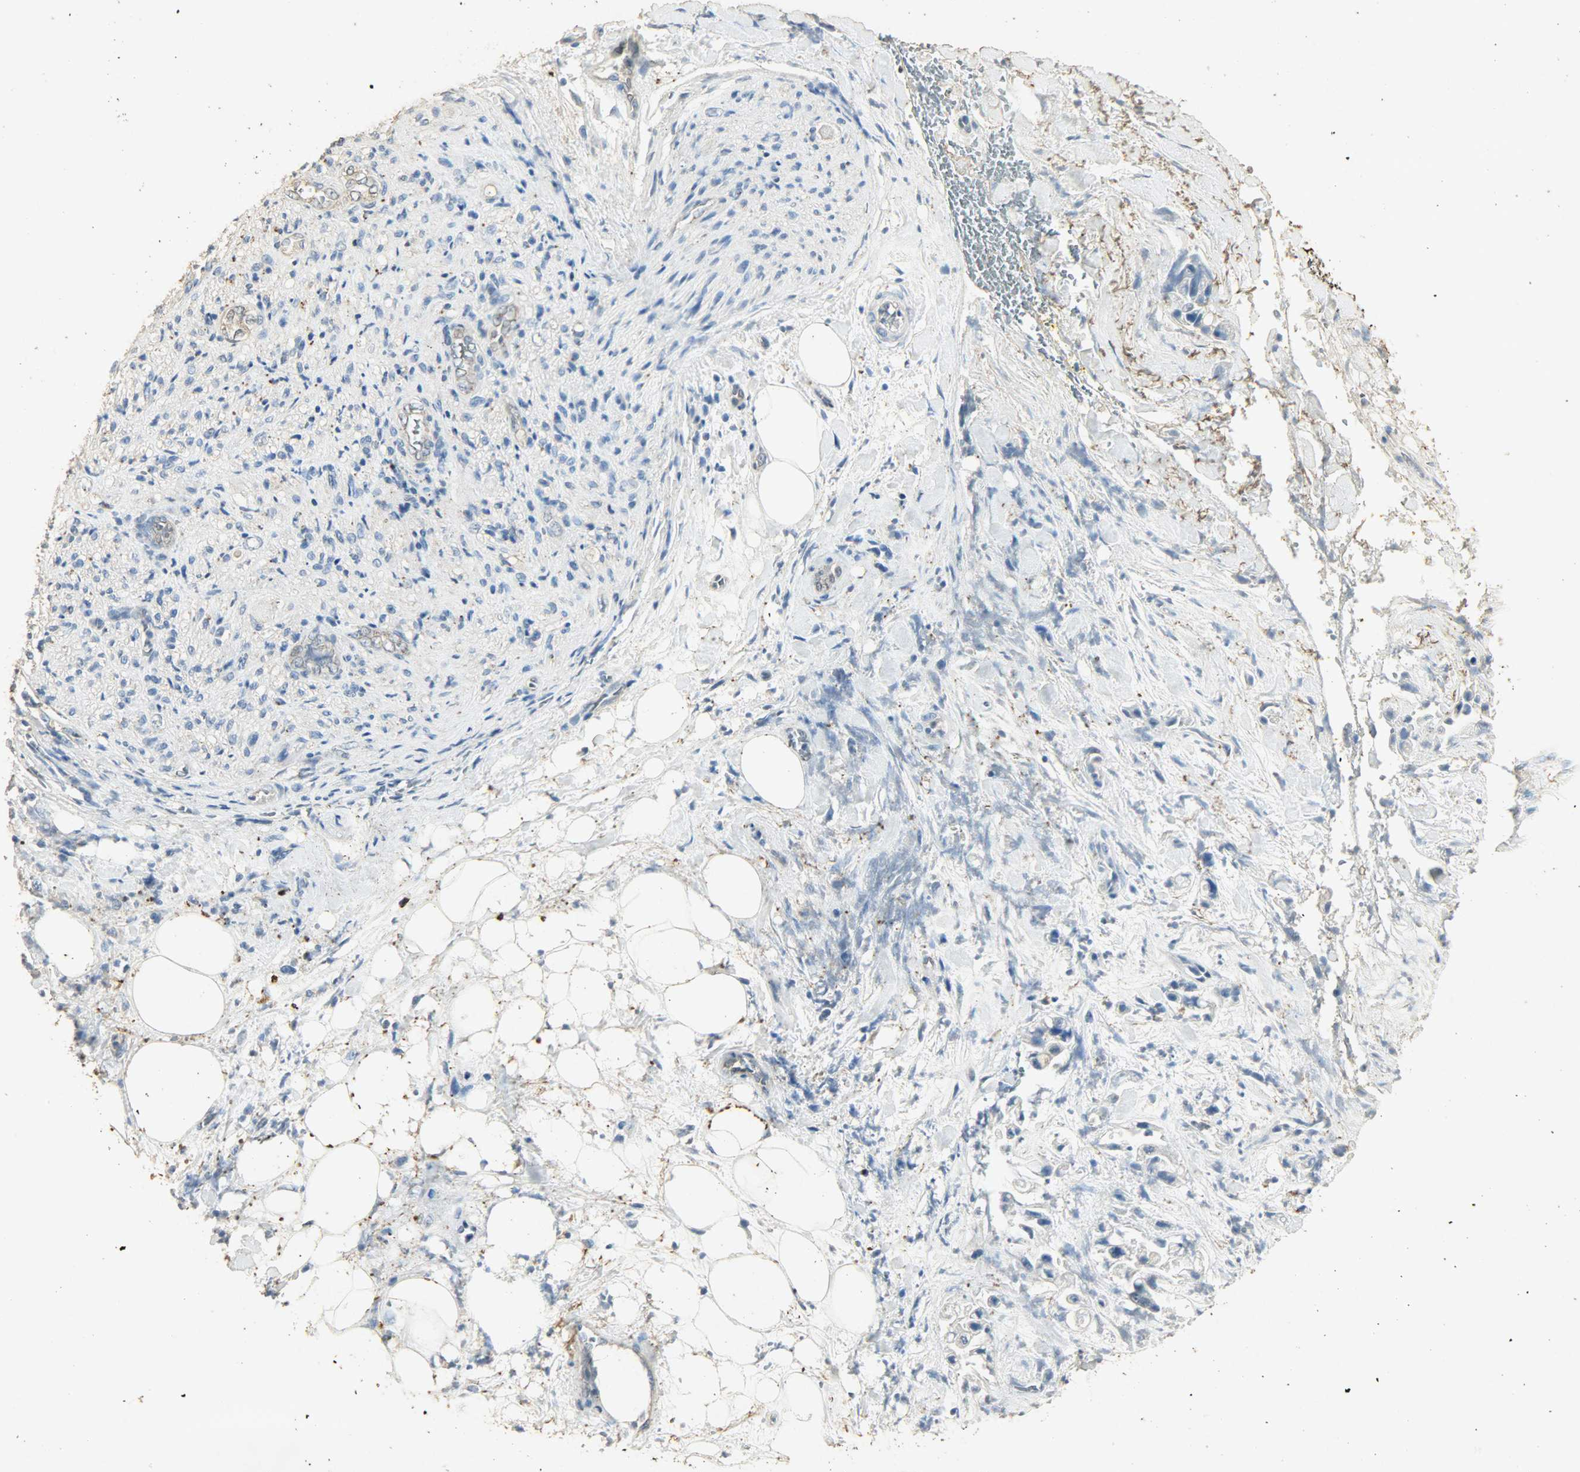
{"staining": {"intensity": "negative", "quantity": "none", "location": "none"}, "tissue": "pancreatic cancer", "cell_type": "Tumor cells", "image_type": "cancer", "snomed": [{"axis": "morphology", "description": "Adenocarcinoma, NOS"}, {"axis": "topography", "description": "Pancreas"}], "caption": "High power microscopy image of an IHC photomicrograph of adenocarcinoma (pancreatic), revealing no significant positivity in tumor cells.", "gene": "ASB9", "patient": {"sex": "male", "age": 70}}